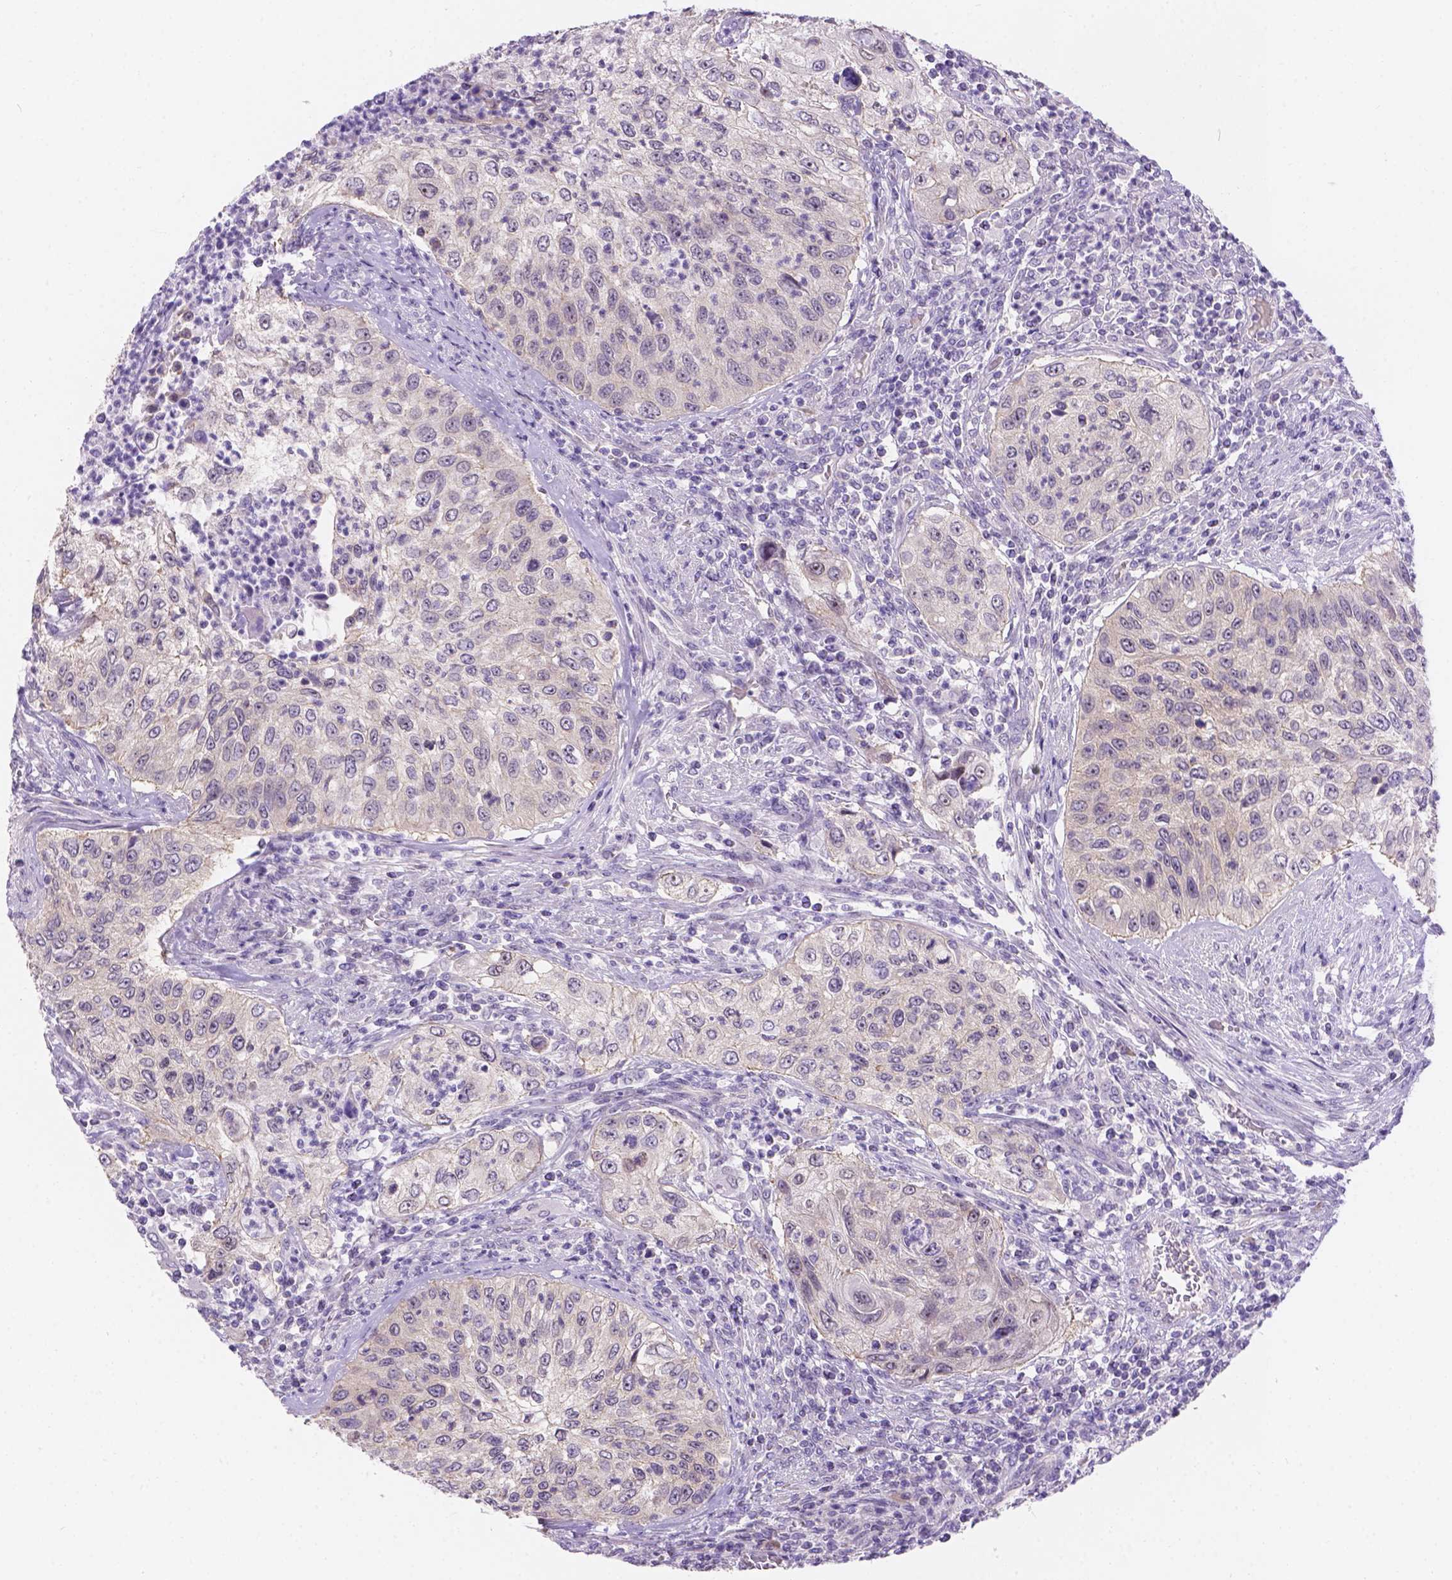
{"staining": {"intensity": "weak", "quantity": "<25%", "location": "cytoplasmic/membranous"}, "tissue": "urothelial cancer", "cell_type": "Tumor cells", "image_type": "cancer", "snomed": [{"axis": "morphology", "description": "Urothelial carcinoma, High grade"}, {"axis": "topography", "description": "Urinary bladder"}], "caption": "Immunohistochemistry micrograph of high-grade urothelial carcinoma stained for a protein (brown), which shows no expression in tumor cells. (DAB (3,3'-diaminobenzidine) immunohistochemistry visualized using brightfield microscopy, high magnification).", "gene": "CD96", "patient": {"sex": "female", "age": 60}}